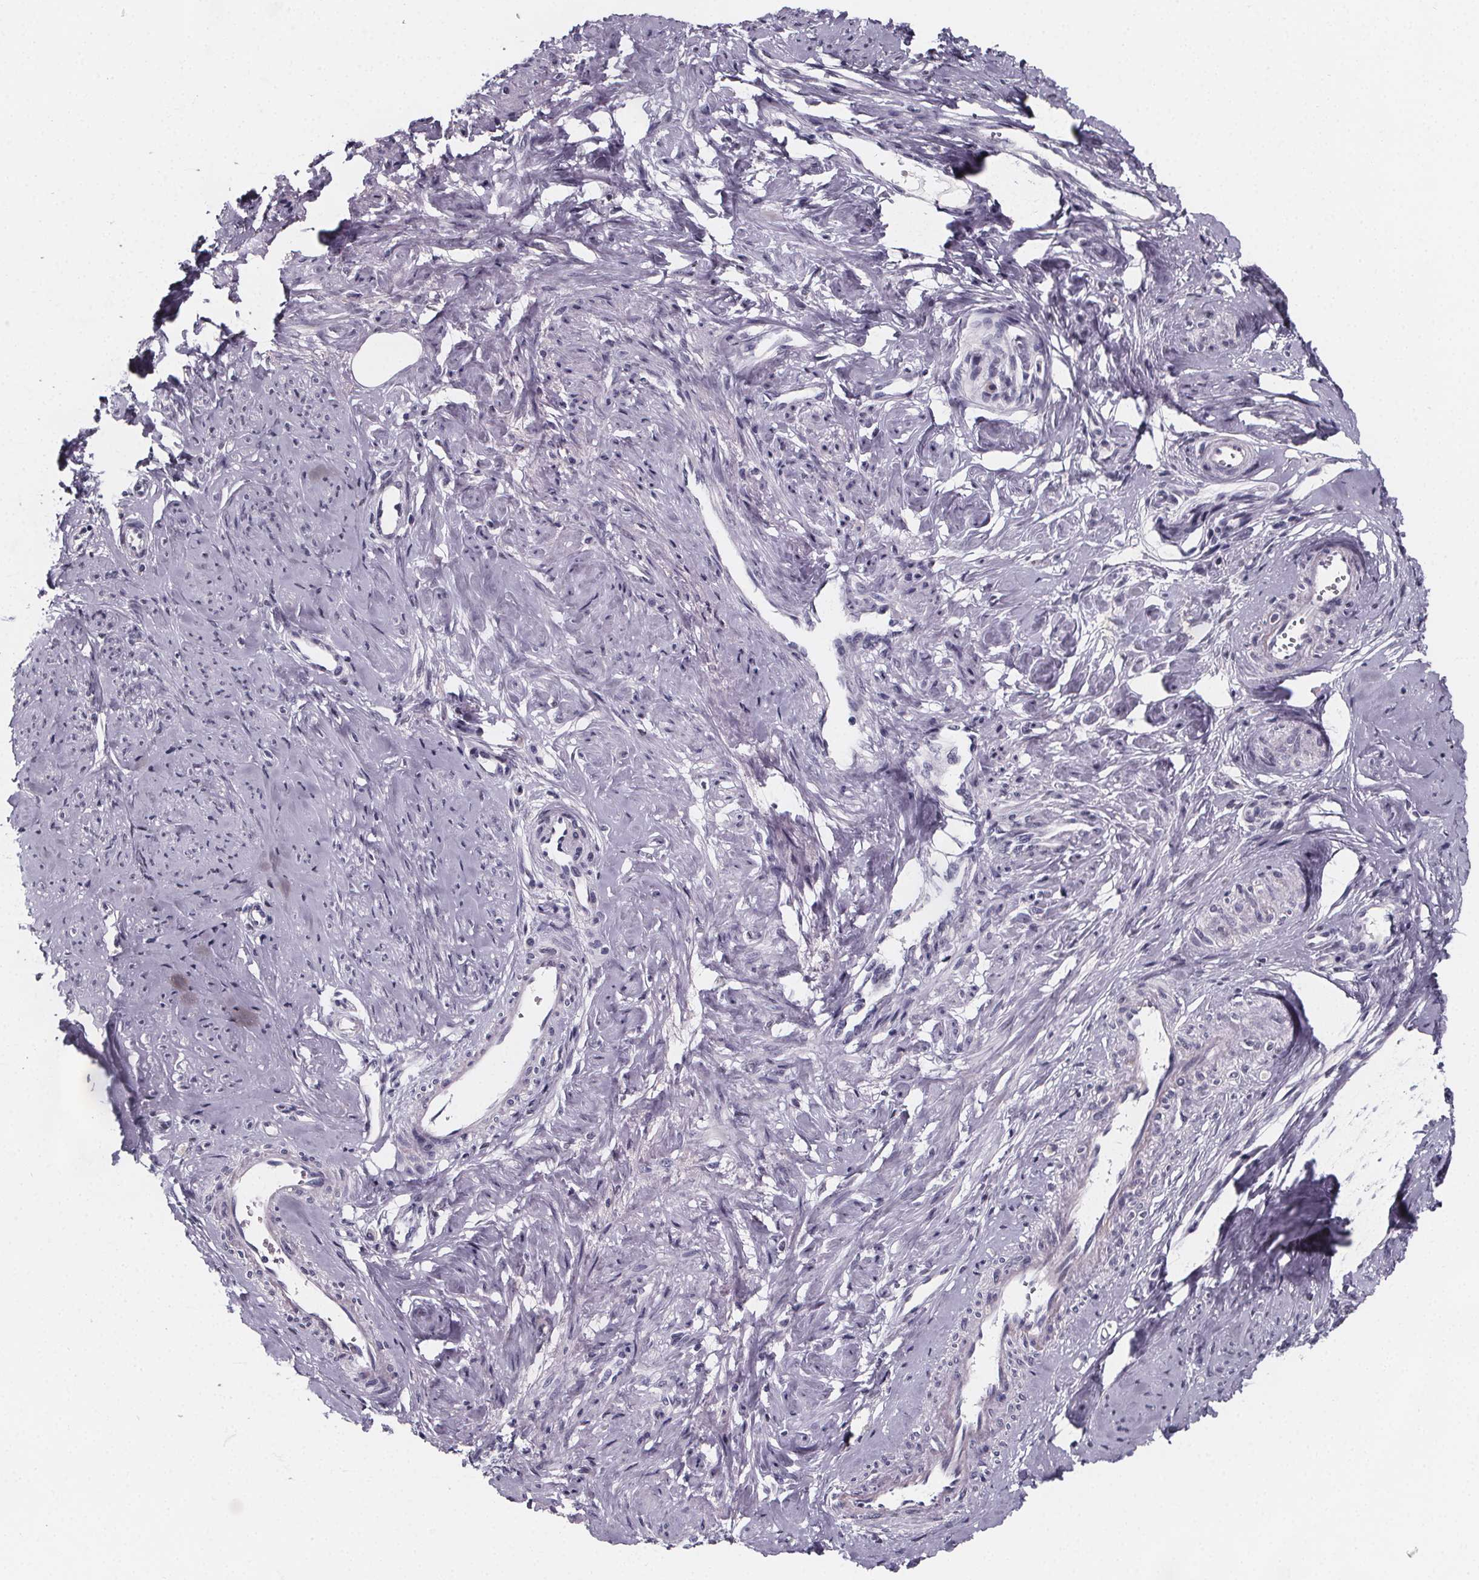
{"staining": {"intensity": "negative", "quantity": "none", "location": "none"}, "tissue": "smooth muscle", "cell_type": "Smooth muscle cells", "image_type": "normal", "snomed": [{"axis": "morphology", "description": "Normal tissue, NOS"}, {"axis": "topography", "description": "Smooth muscle"}], "caption": "High power microscopy image of an IHC photomicrograph of normal smooth muscle, revealing no significant staining in smooth muscle cells.", "gene": "PAH", "patient": {"sex": "female", "age": 48}}